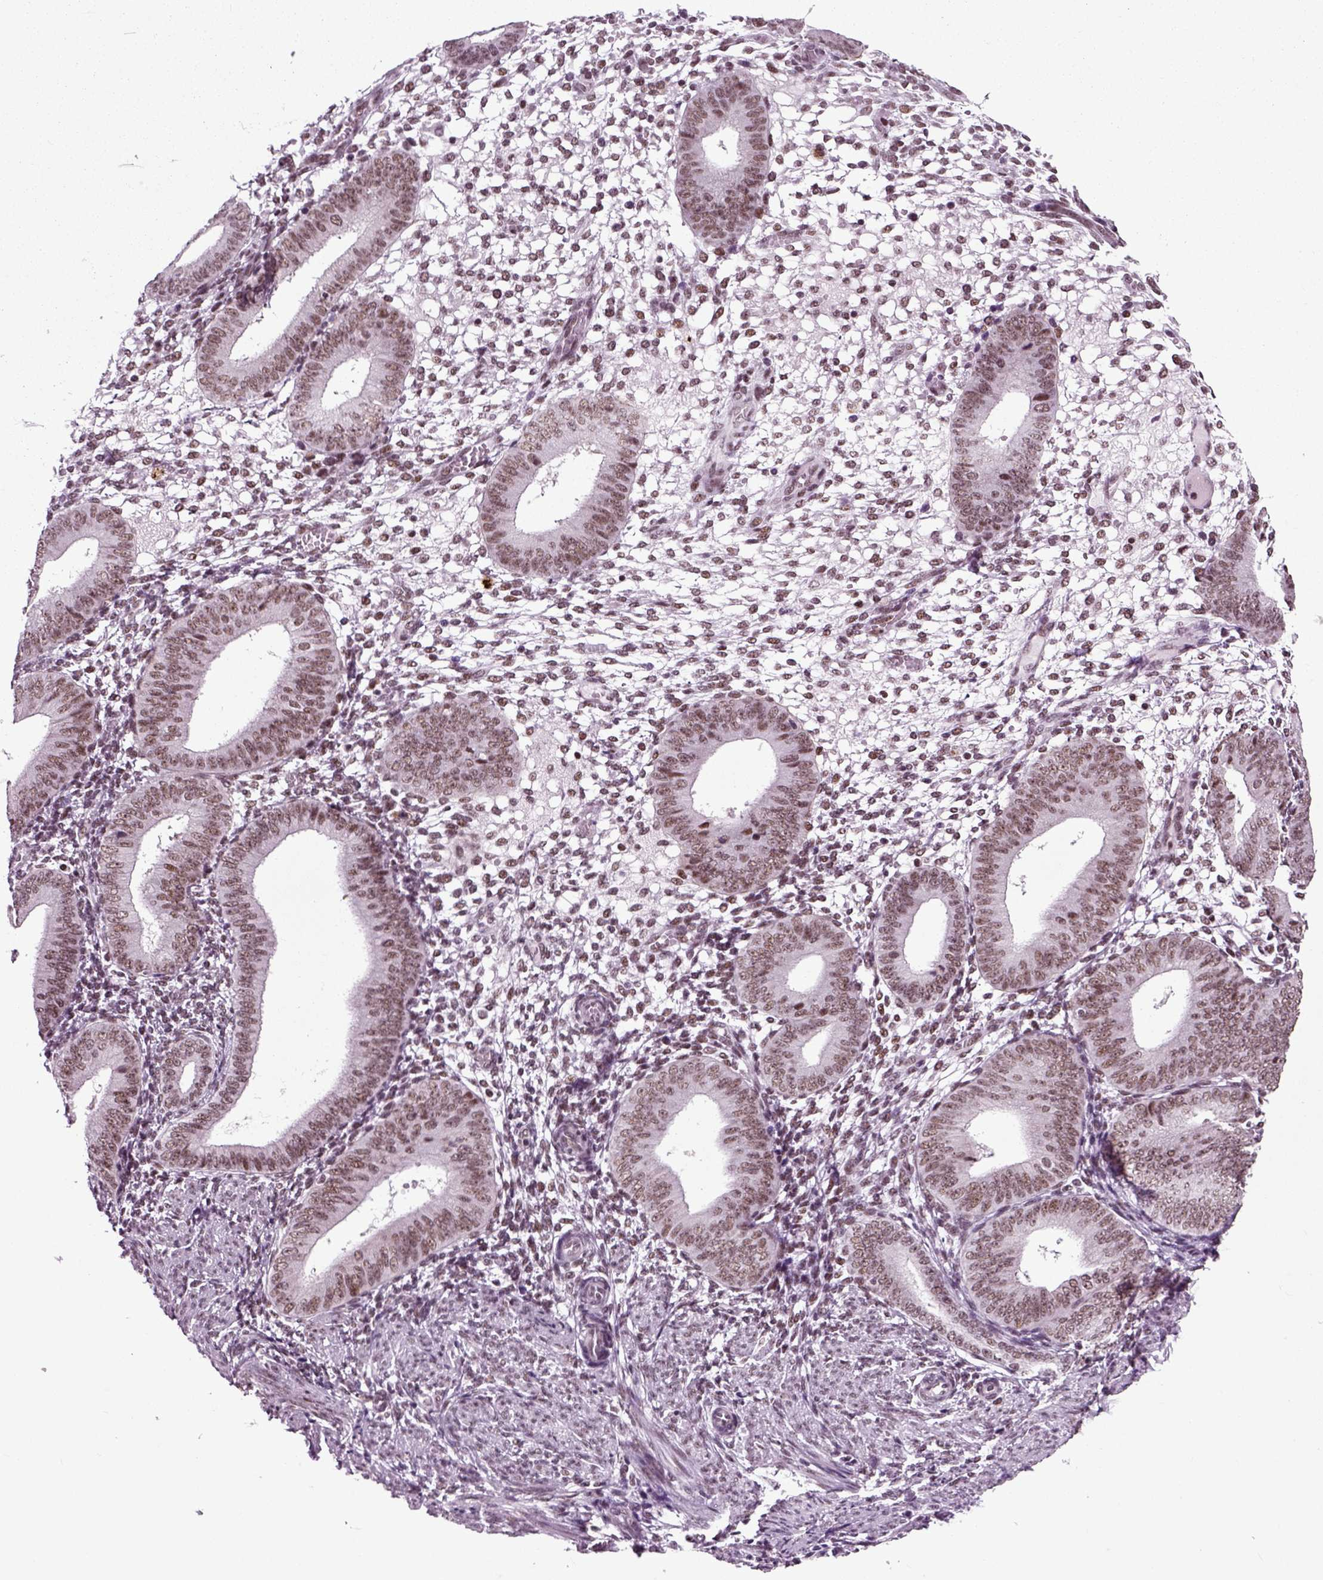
{"staining": {"intensity": "weak", "quantity": "25%-75%", "location": "nuclear"}, "tissue": "endometrium", "cell_type": "Cells in endometrial stroma", "image_type": "normal", "snomed": [{"axis": "morphology", "description": "Normal tissue, NOS"}, {"axis": "topography", "description": "Endometrium"}], "caption": "Cells in endometrial stroma show low levels of weak nuclear positivity in about 25%-75% of cells in normal endometrium.", "gene": "RCOR3", "patient": {"sex": "female", "age": 39}}